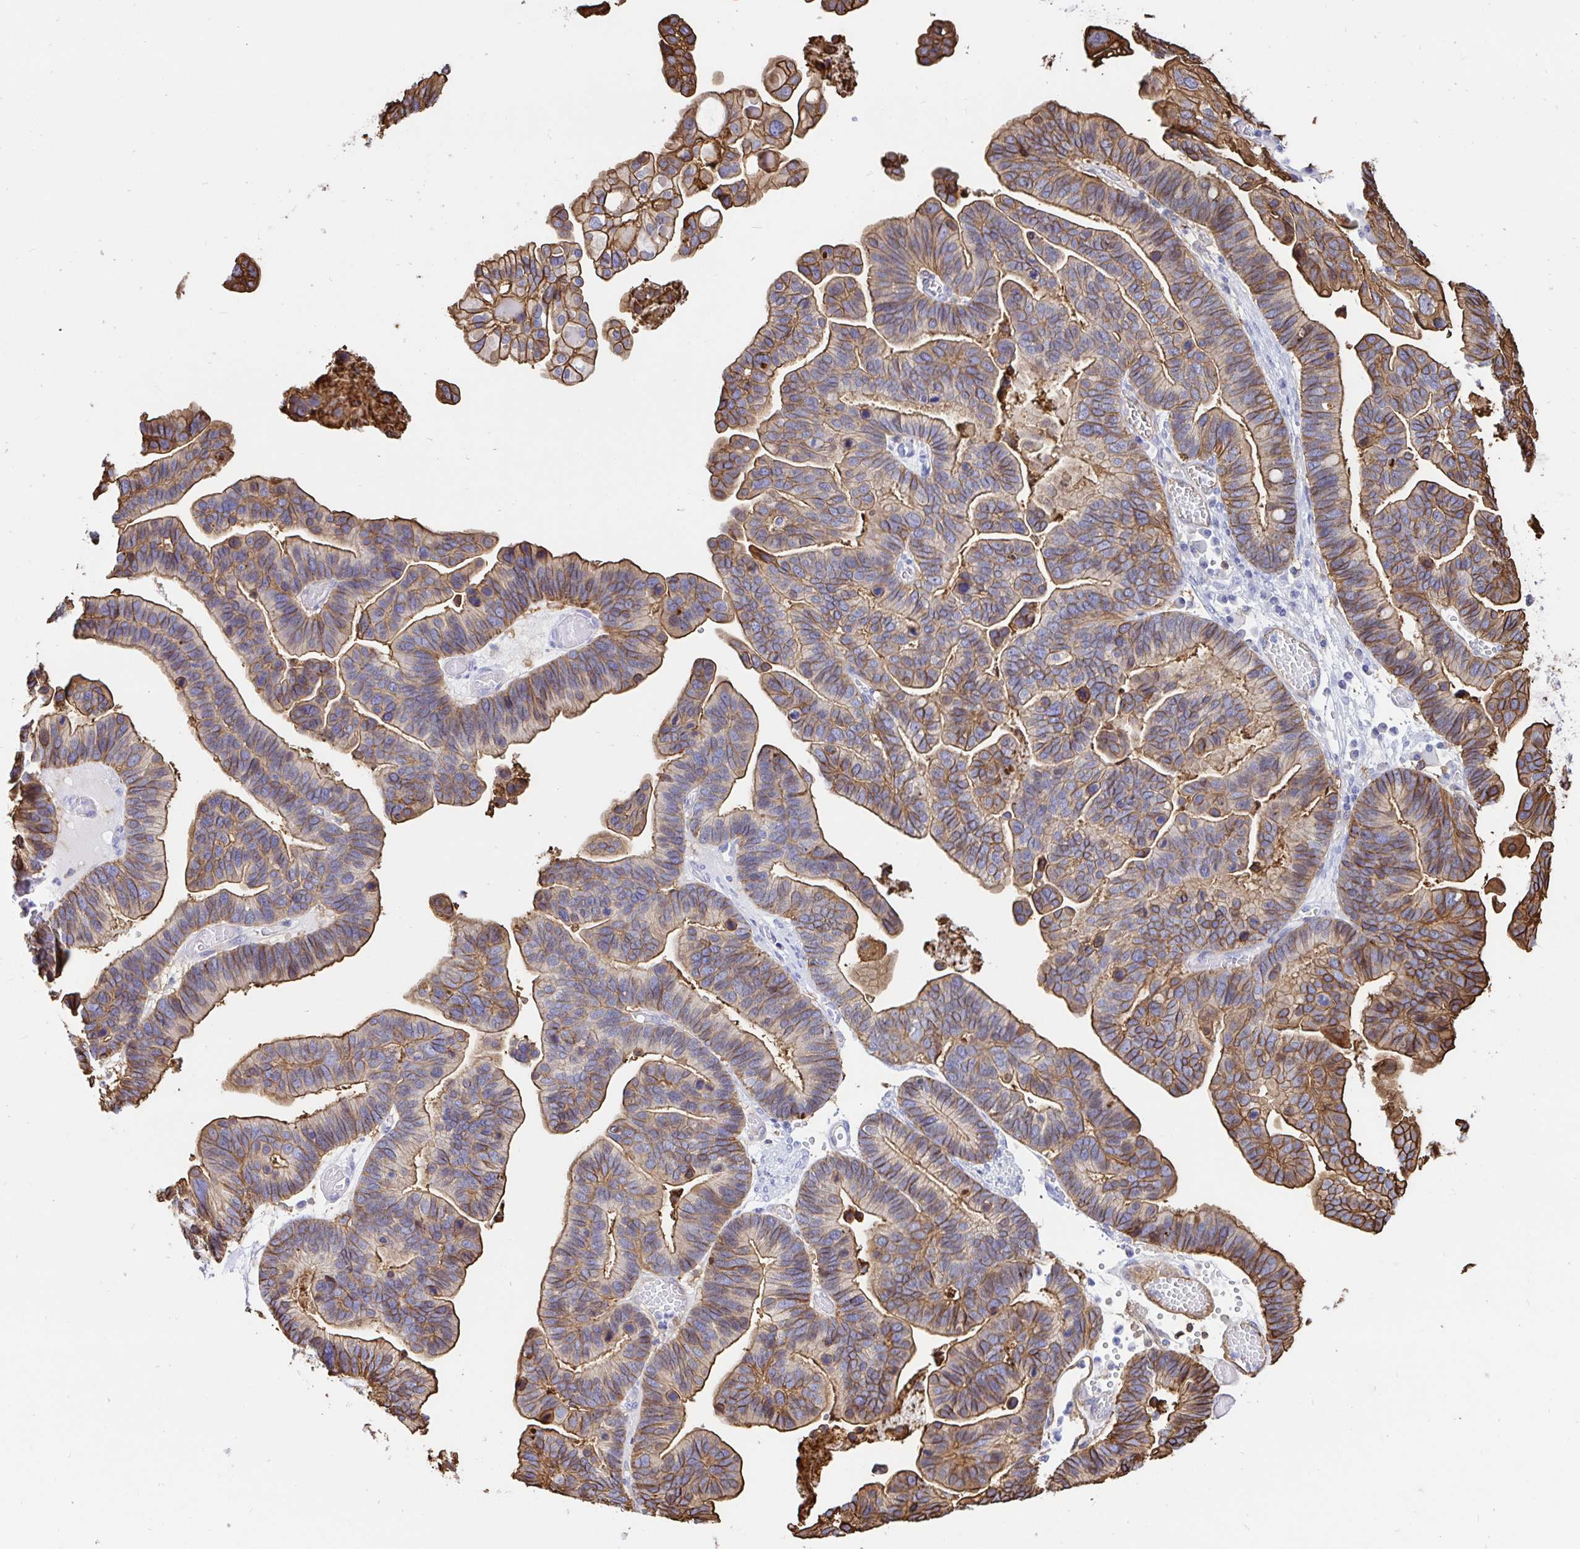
{"staining": {"intensity": "weak", "quantity": ">75%", "location": "cytoplasmic/membranous"}, "tissue": "ovarian cancer", "cell_type": "Tumor cells", "image_type": "cancer", "snomed": [{"axis": "morphology", "description": "Cystadenocarcinoma, serous, NOS"}, {"axis": "topography", "description": "Ovary"}], "caption": "A brown stain labels weak cytoplasmic/membranous staining of a protein in ovarian cancer (serous cystadenocarcinoma) tumor cells.", "gene": "ANXA2", "patient": {"sex": "female", "age": 56}}